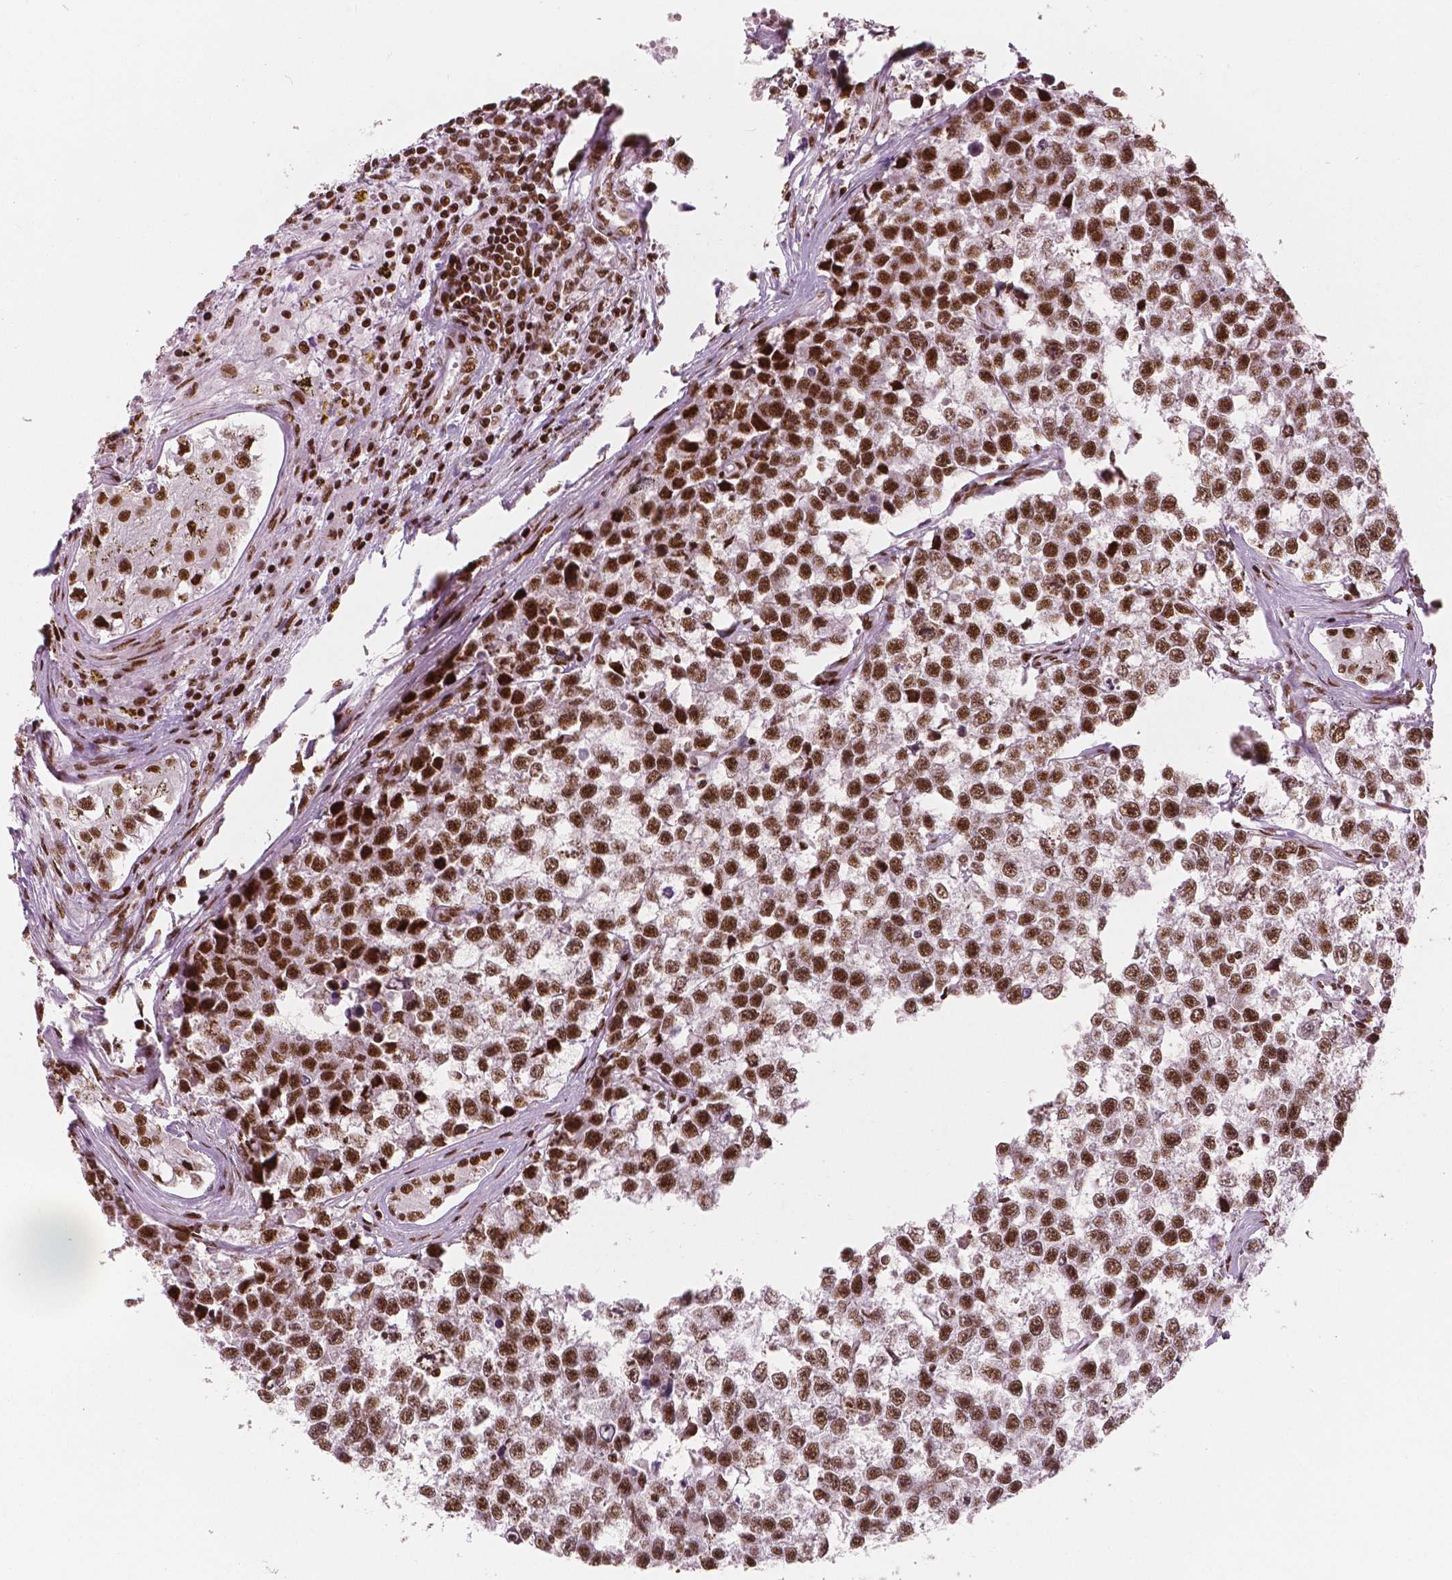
{"staining": {"intensity": "strong", "quantity": ">75%", "location": "nuclear"}, "tissue": "testis cancer", "cell_type": "Tumor cells", "image_type": "cancer", "snomed": [{"axis": "morphology", "description": "Seminoma, NOS"}, {"axis": "topography", "description": "Testis"}], "caption": "Brown immunohistochemical staining in testis cancer reveals strong nuclear staining in about >75% of tumor cells. (Stains: DAB in brown, nuclei in blue, Microscopy: brightfield microscopy at high magnification).", "gene": "BRD4", "patient": {"sex": "male", "age": 26}}